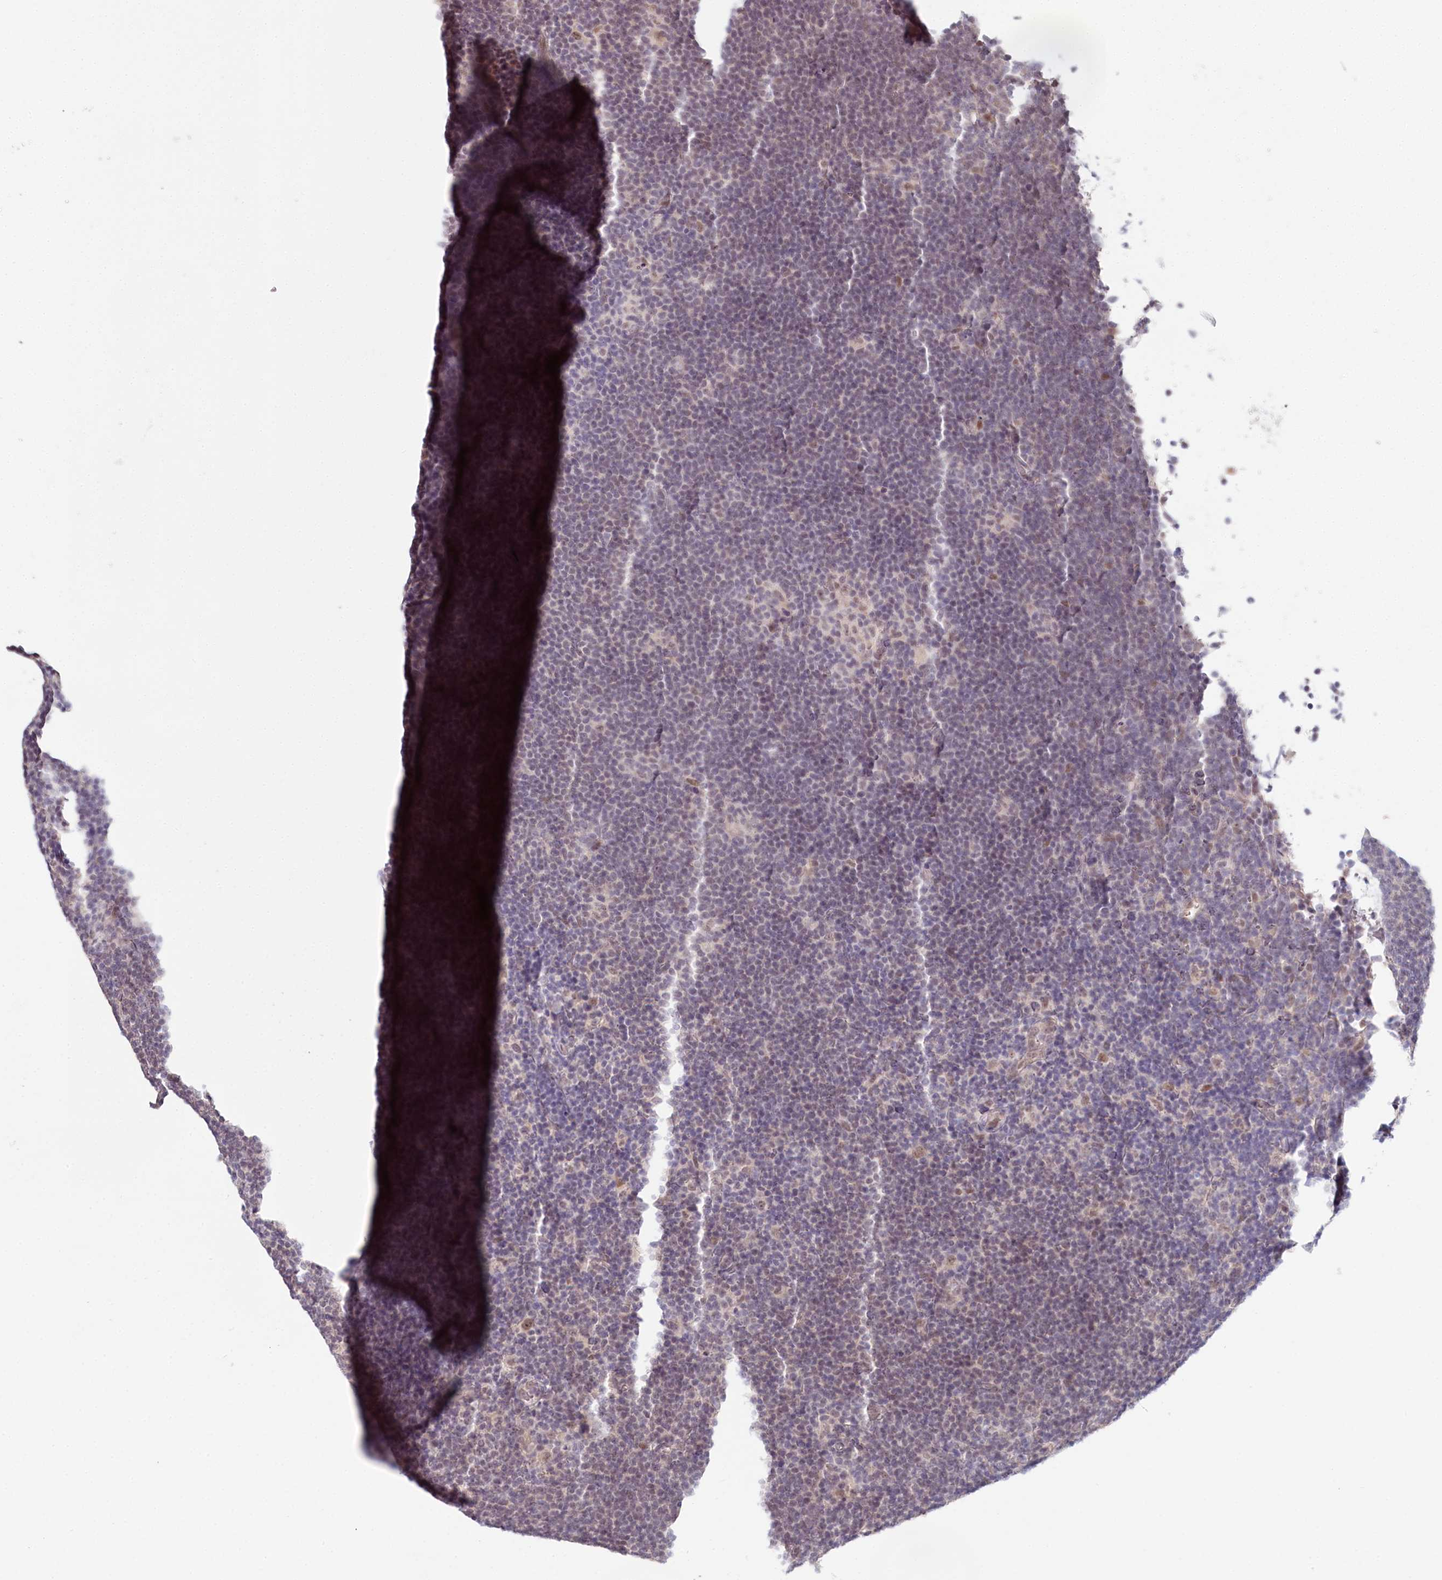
{"staining": {"intensity": "weak", "quantity": ">75%", "location": "nuclear"}, "tissue": "lymphoma", "cell_type": "Tumor cells", "image_type": "cancer", "snomed": [{"axis": "morphology", "description": "Hodgkin's disease, NOS"}, {"axis": "topography", "description": "Lymph node"}], "caption": "Protein expression analysis of lymphoma displays weak nuclear expression in approximately >75% of tumor cells.", "gene": "AMTN", "patient": {"sex": "female", "age": 57}}